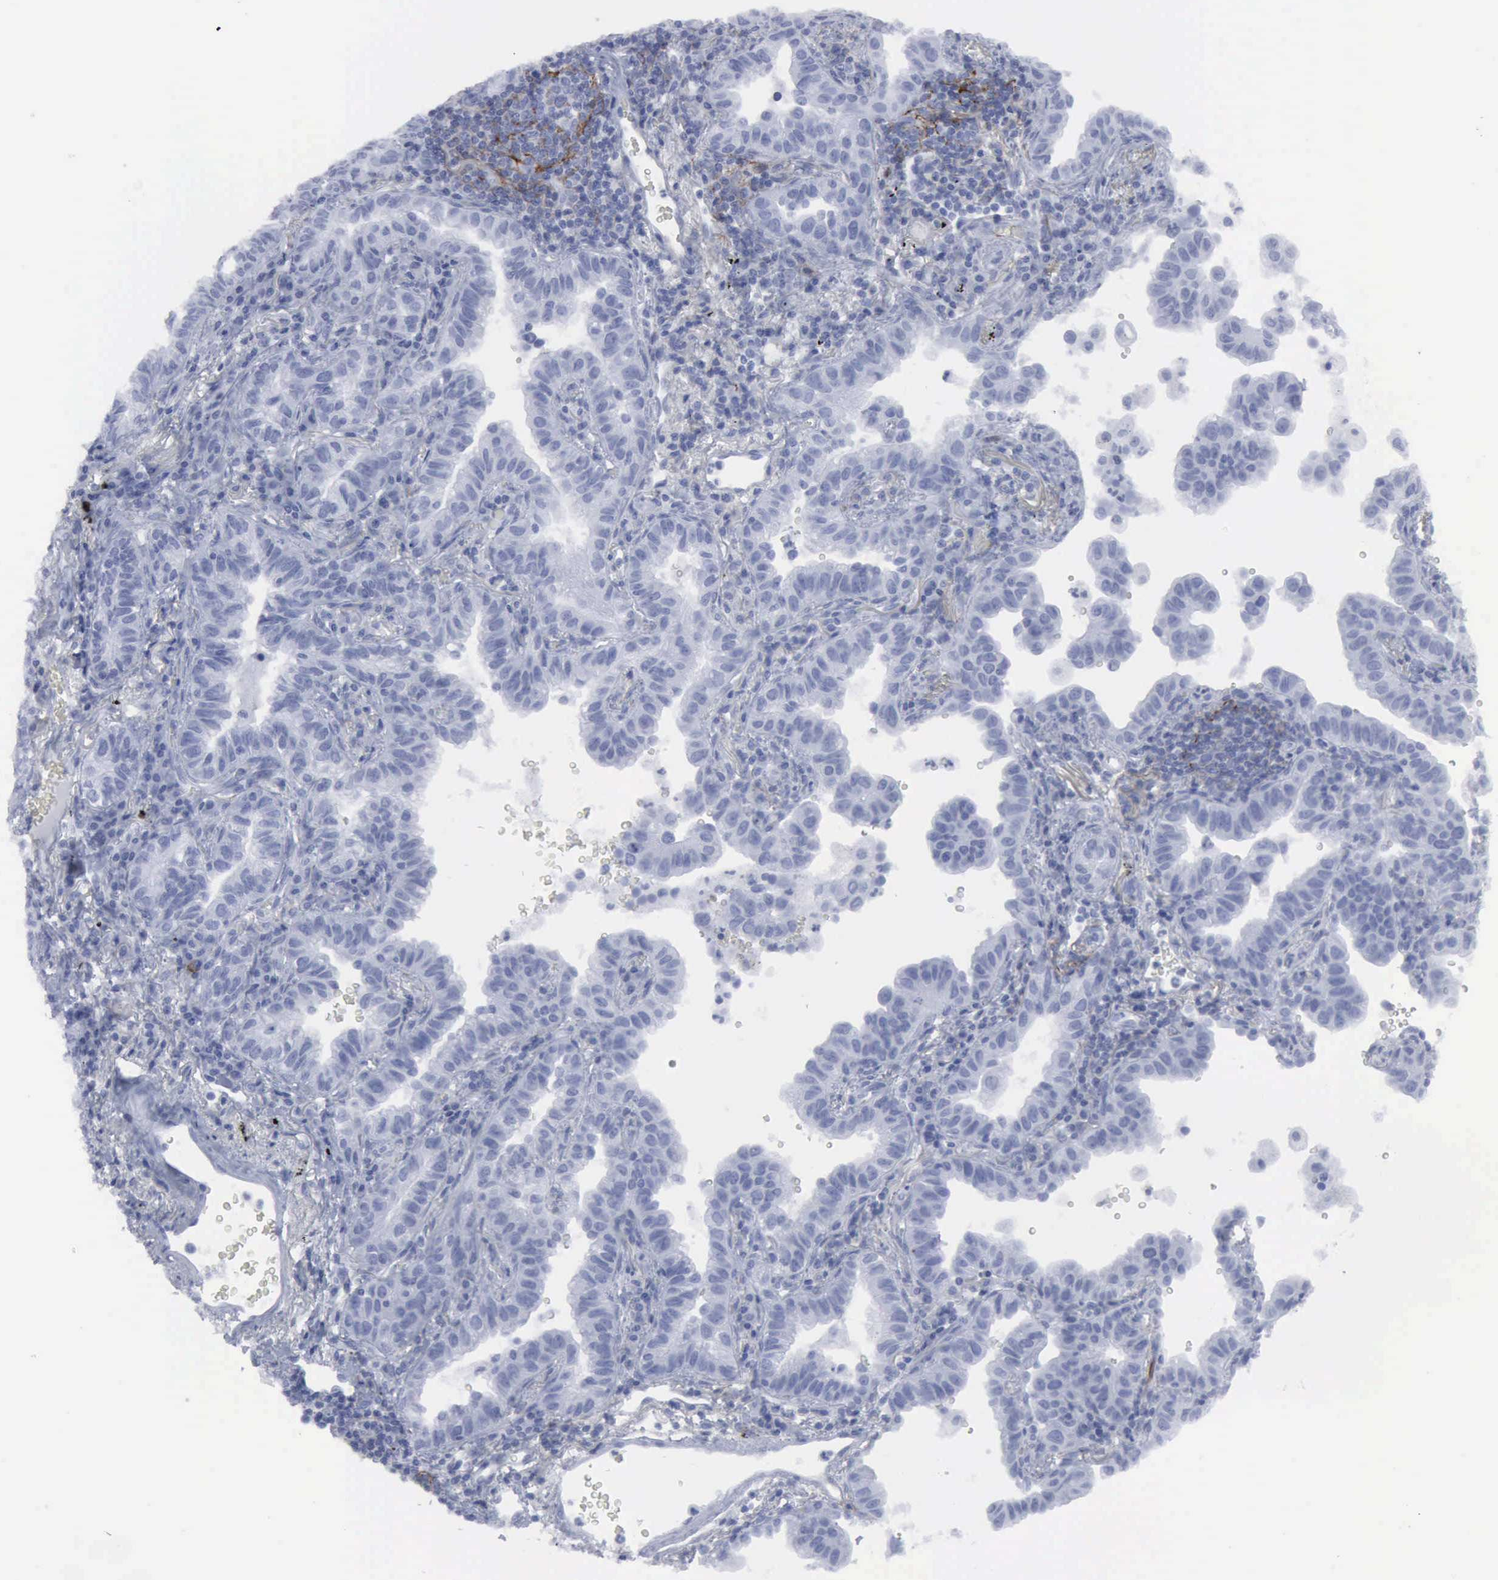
{"staining": {"intensity": "negative", "quantity": "none", "location": "none"}, "tissue": "lung cancer", "cell_type": "Tumor cells", "image_type": "cancer", "snomed": [{"axis": "morphology", "description": "Adenocarcinoma, NOS"}, {"axis": "topography", "description": "Lung"}], "caption": "Micrograph shows no significant protein positivity in tumor cells of lung cancer. (IHC, brightfield microscopy, high magnification).", "gene": "VCAM1", "patient": {"sex": "female", "age": 50}}